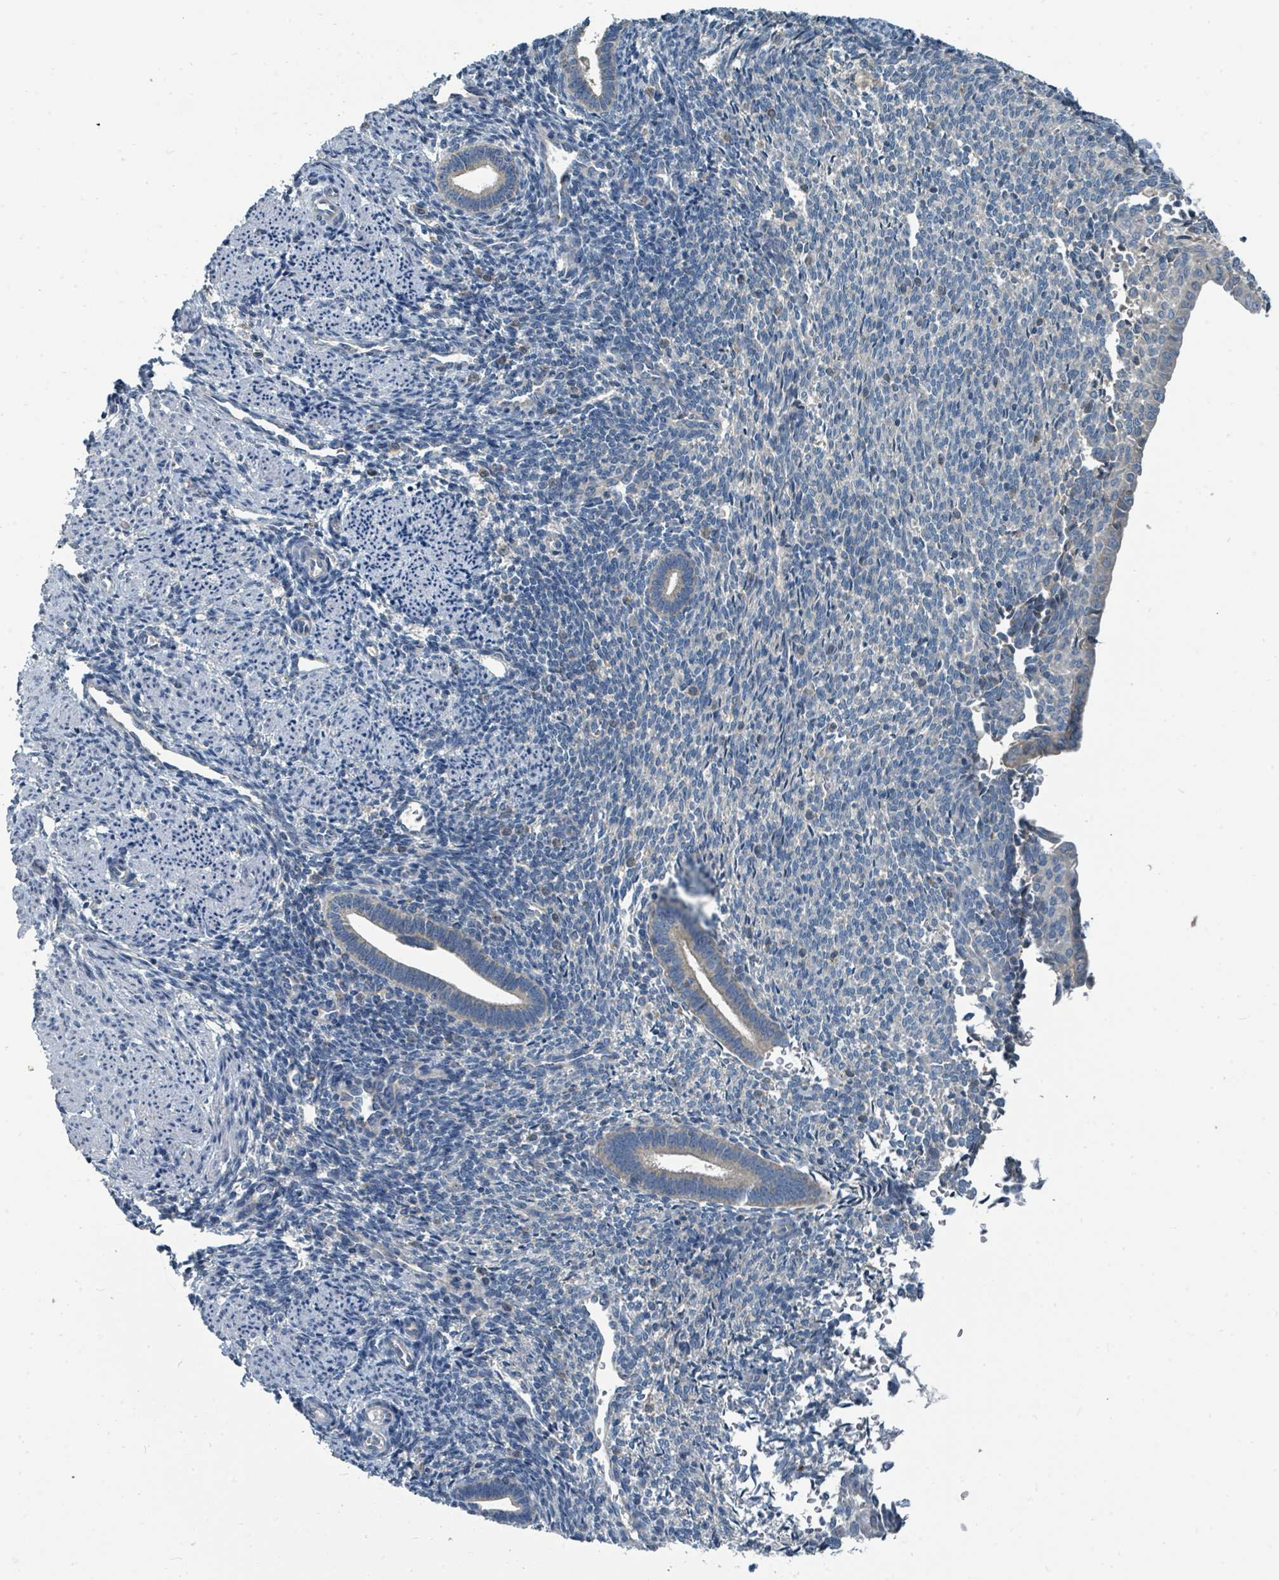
{"staining": {"intensity": "negative", "quantity": "none", "location": "none"}, "tissue": "endometrium", "cell_type": "Cells in endometrial stroma", "image_type": "normal", "snomed": [{"axis": "morphology", "description": "Normal tissue, NOS"}, {"axis": "topography", "description": "Endometrium"}], "caption": "Human endometrium stained for a protein using immunohistochemistry displays no positivity in cells in endometrial stroma.", "gene": "SLC25A23", "patient": {"sex": "female", "age": 32}}